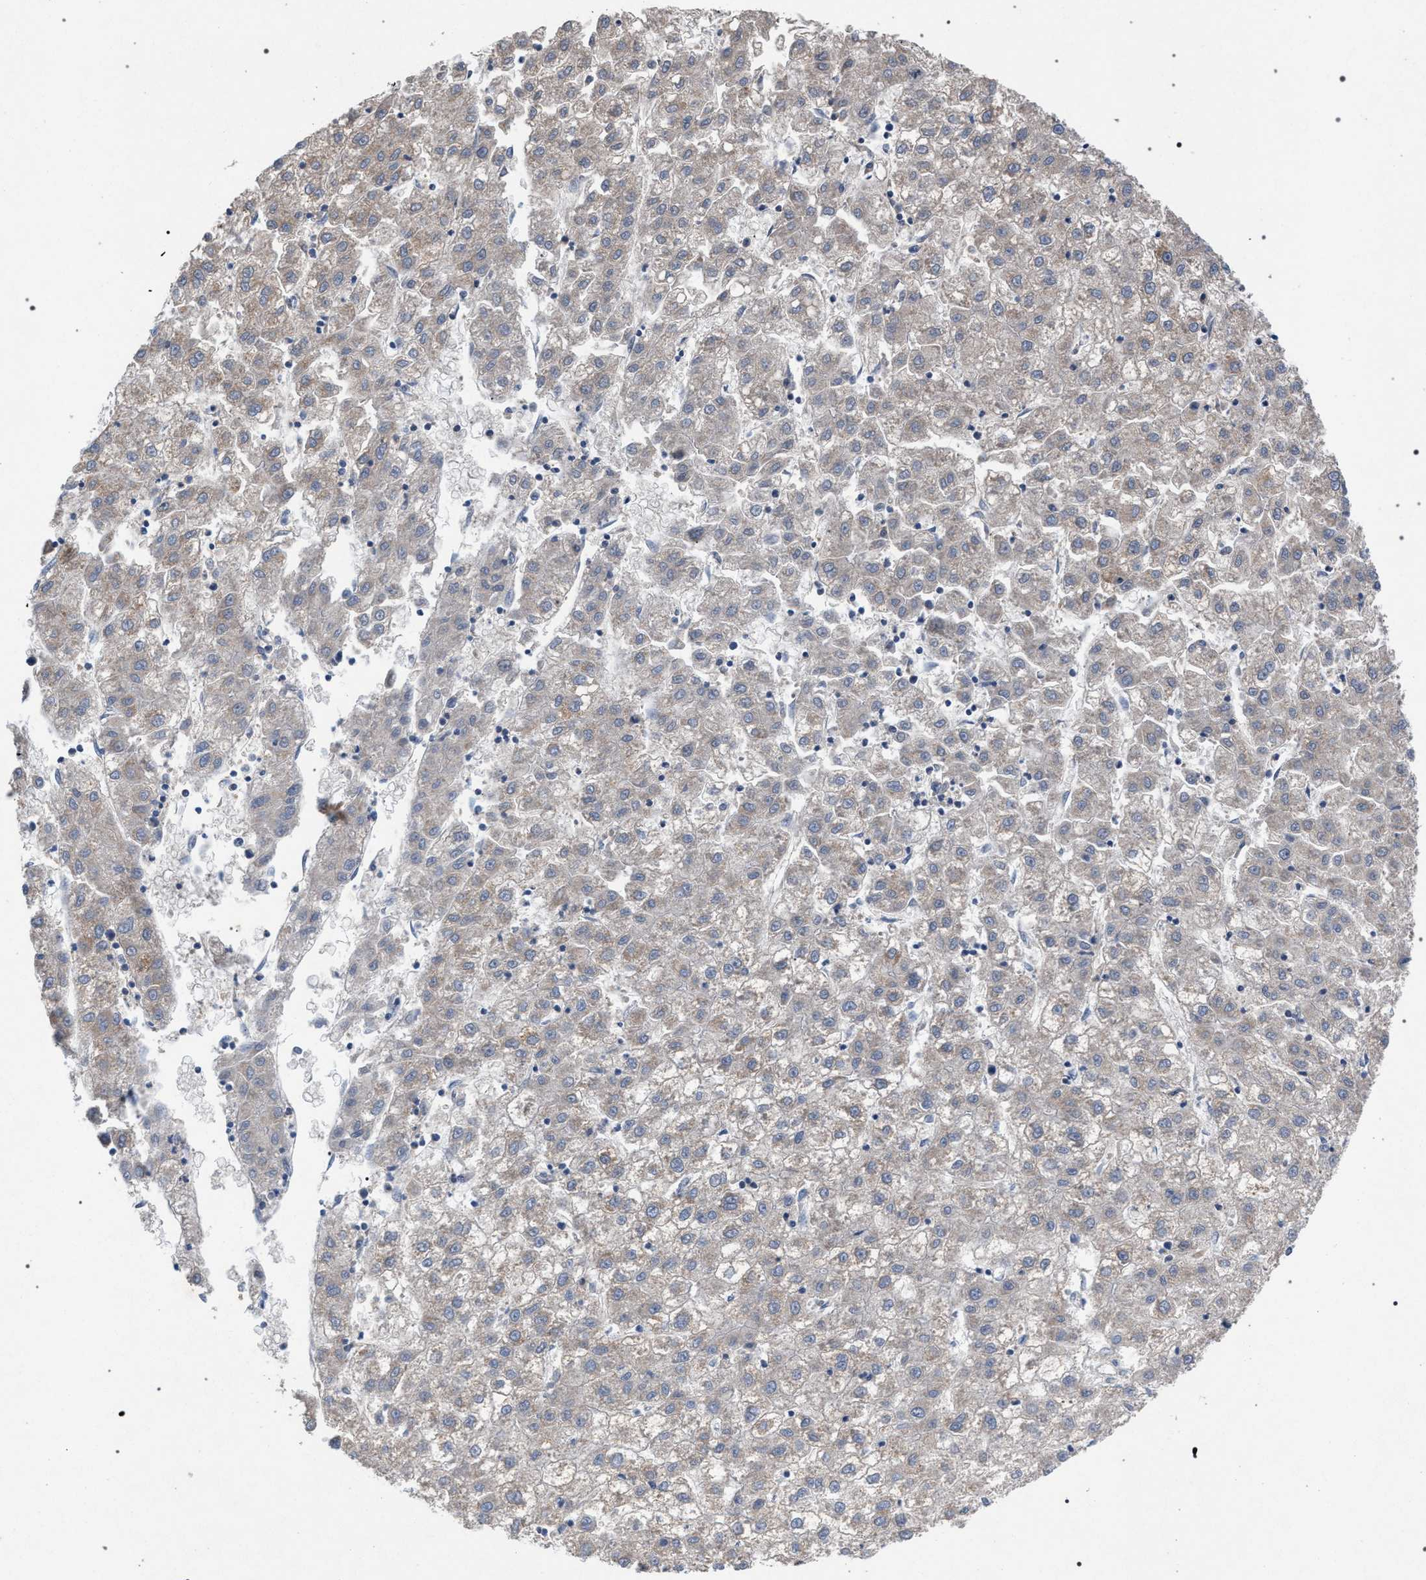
{"staining": {"intensity": "weak", "quantity": "<25%", "location": "cytoplasmic/membranous"}, "tissue": "liver cancer", "cell_type": "Tumor cells", "image_type": "cancer", "snomed": [{"axis": "morphology", "description": "Carcinoma, Hepatocellular, NOS"}, {"axis": "topography", "description": "Liver"}], "caption": "The image displays no significant staining in tumor cells of liver cancer.", "gene": "VPS13A", "patient": {"sex": "male", "age": 72}}